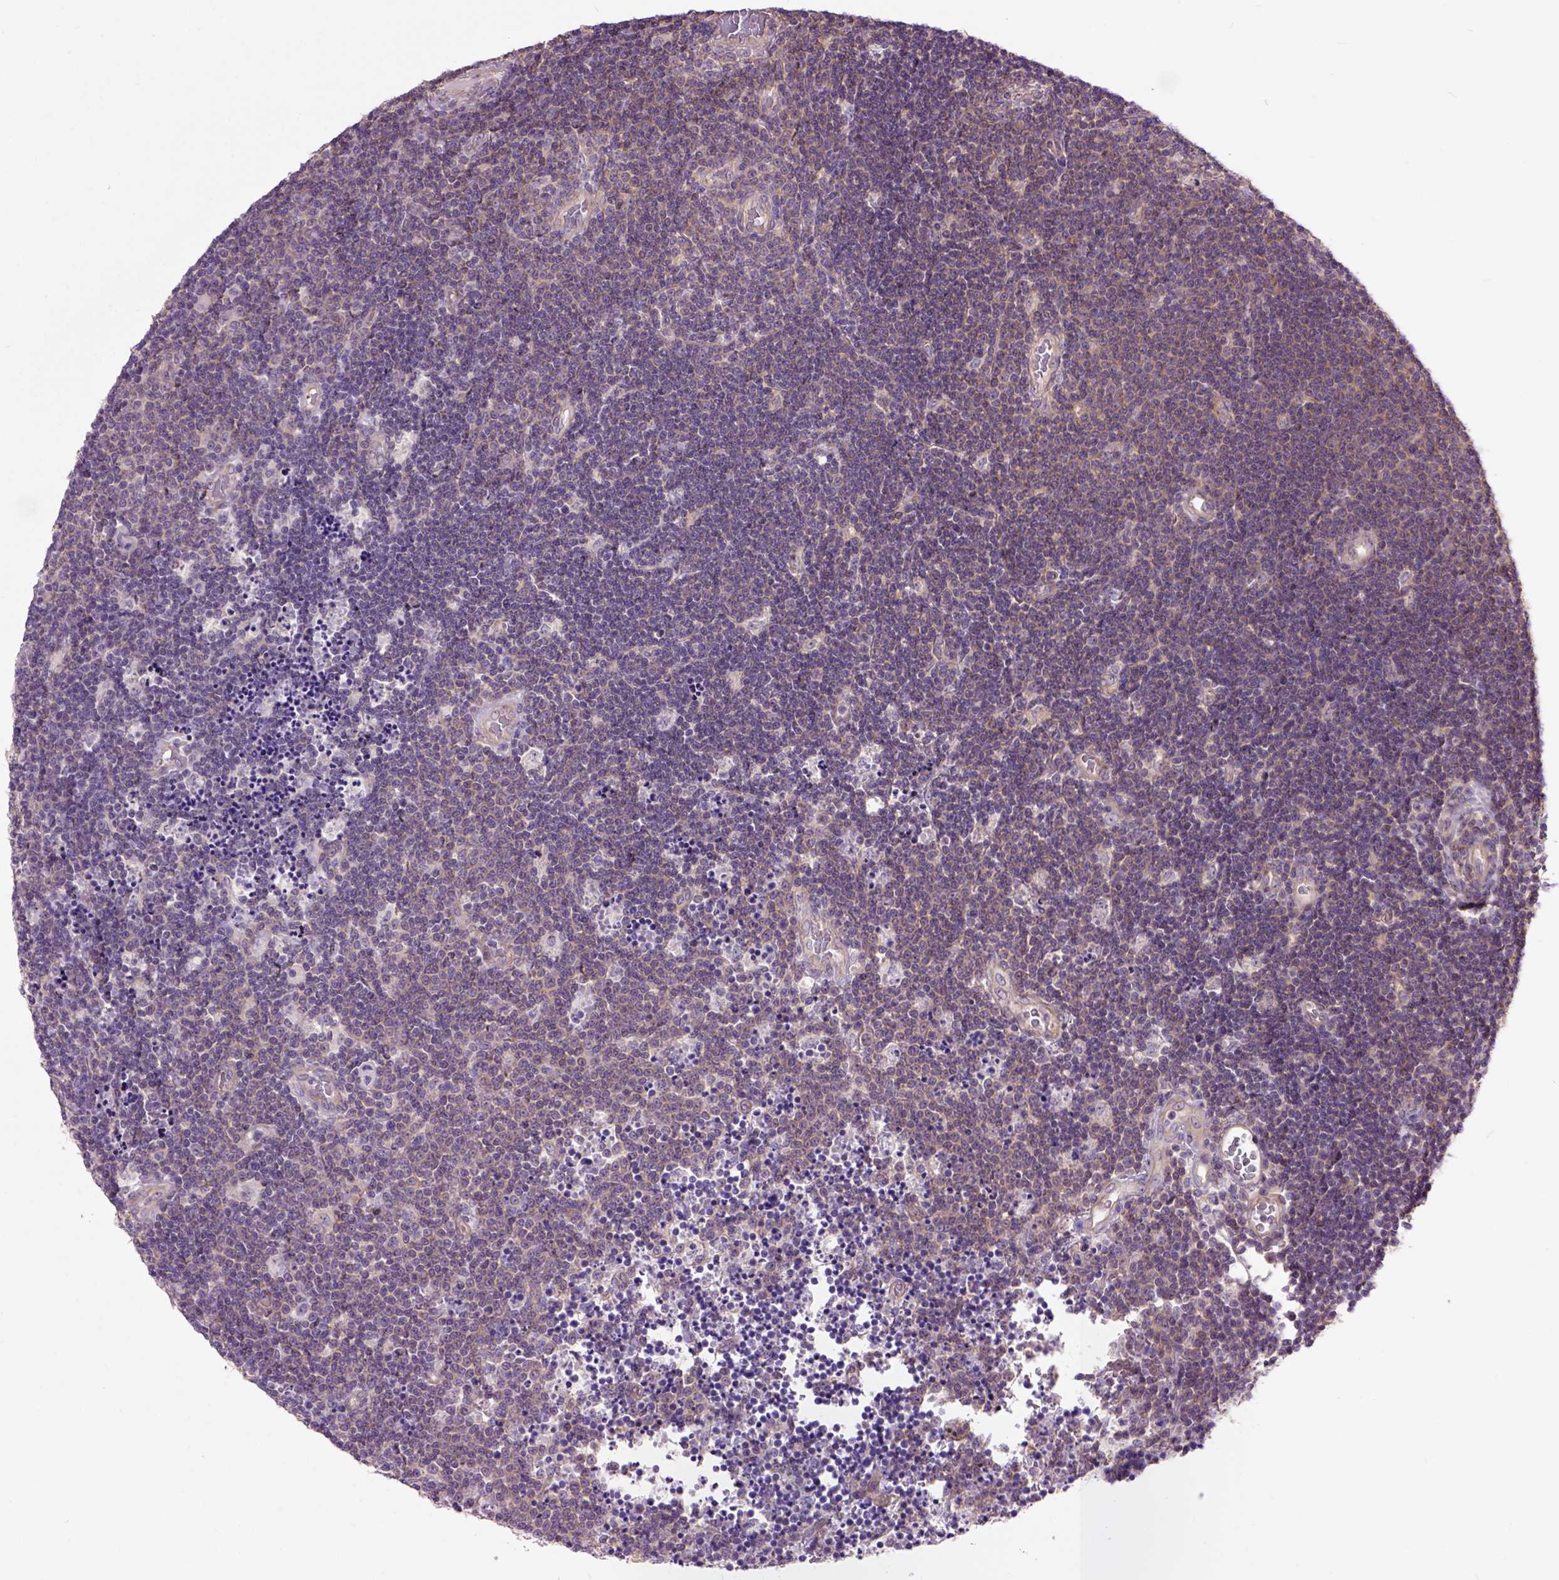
{"staining": {"intensity": "moderate", "quantity": ">75%", "location": "cytoplasmic/membranous"}, "tissue": "lymphoma", "cell_type": "Tumor cells", "image_type": "cancer", "snomed": [{"axis": "morphology", "description": "Malignant lymphoma, non-Hodgkin's type, Low grade"}, {"axis": "topography", "description": "Brain"}], "caption": "Immunohistochemical staining of lymphoma demonstrates medium levels of moderate cytoplasmic/membranous protein expression in approximately >75% of tumor cells. Nuclei are stained in blue.", "gene": "MAPT", "patient": {"sex": "female", "age": 66}}